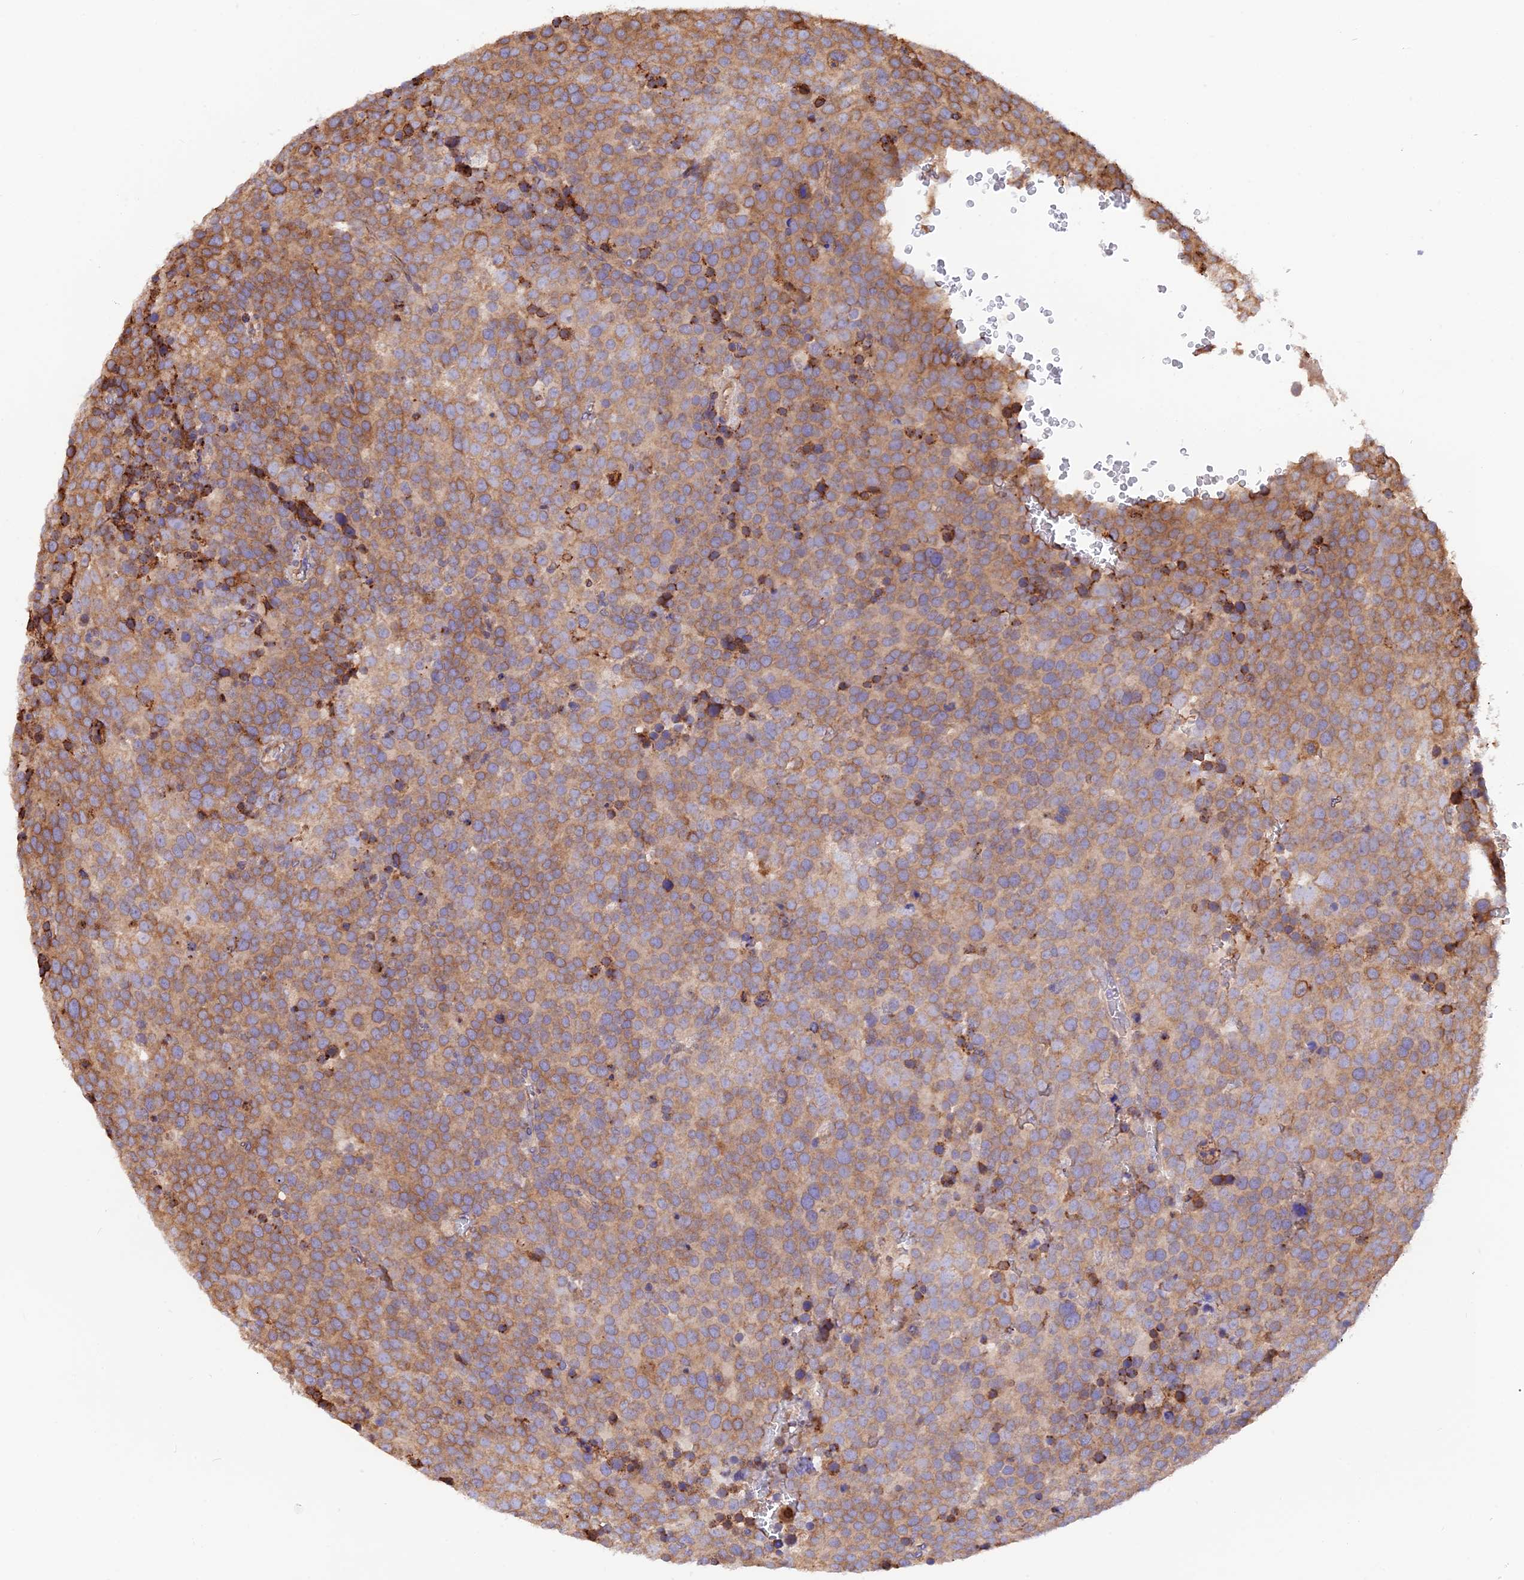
{"staining": {"intensity": "moderate", "quantity": ">75%", "location": "cytoplasmic/membranous"}, "tissue": "testis cancer", "cell_type": "Tumor cells", "image_type": "cancer", "snomed": [{"axis": "morphology", "description": "Seminoma, NOS"}, {"axis": "topography", "description": "Testis"}], "caption": "Testis cancer stained with immunohistochemistry (IHC) demonstrates moderate cytoplasmic/membranous positivity in about >75% of tumor cells. Using DAB (3,3'-diaminobenzidine) (brown) and hematoxylin (blue) stains, captured at high magnification using brightfield microscopy.", "gene": "RPL5", "patient": {"sex": "male", "age": 71}}